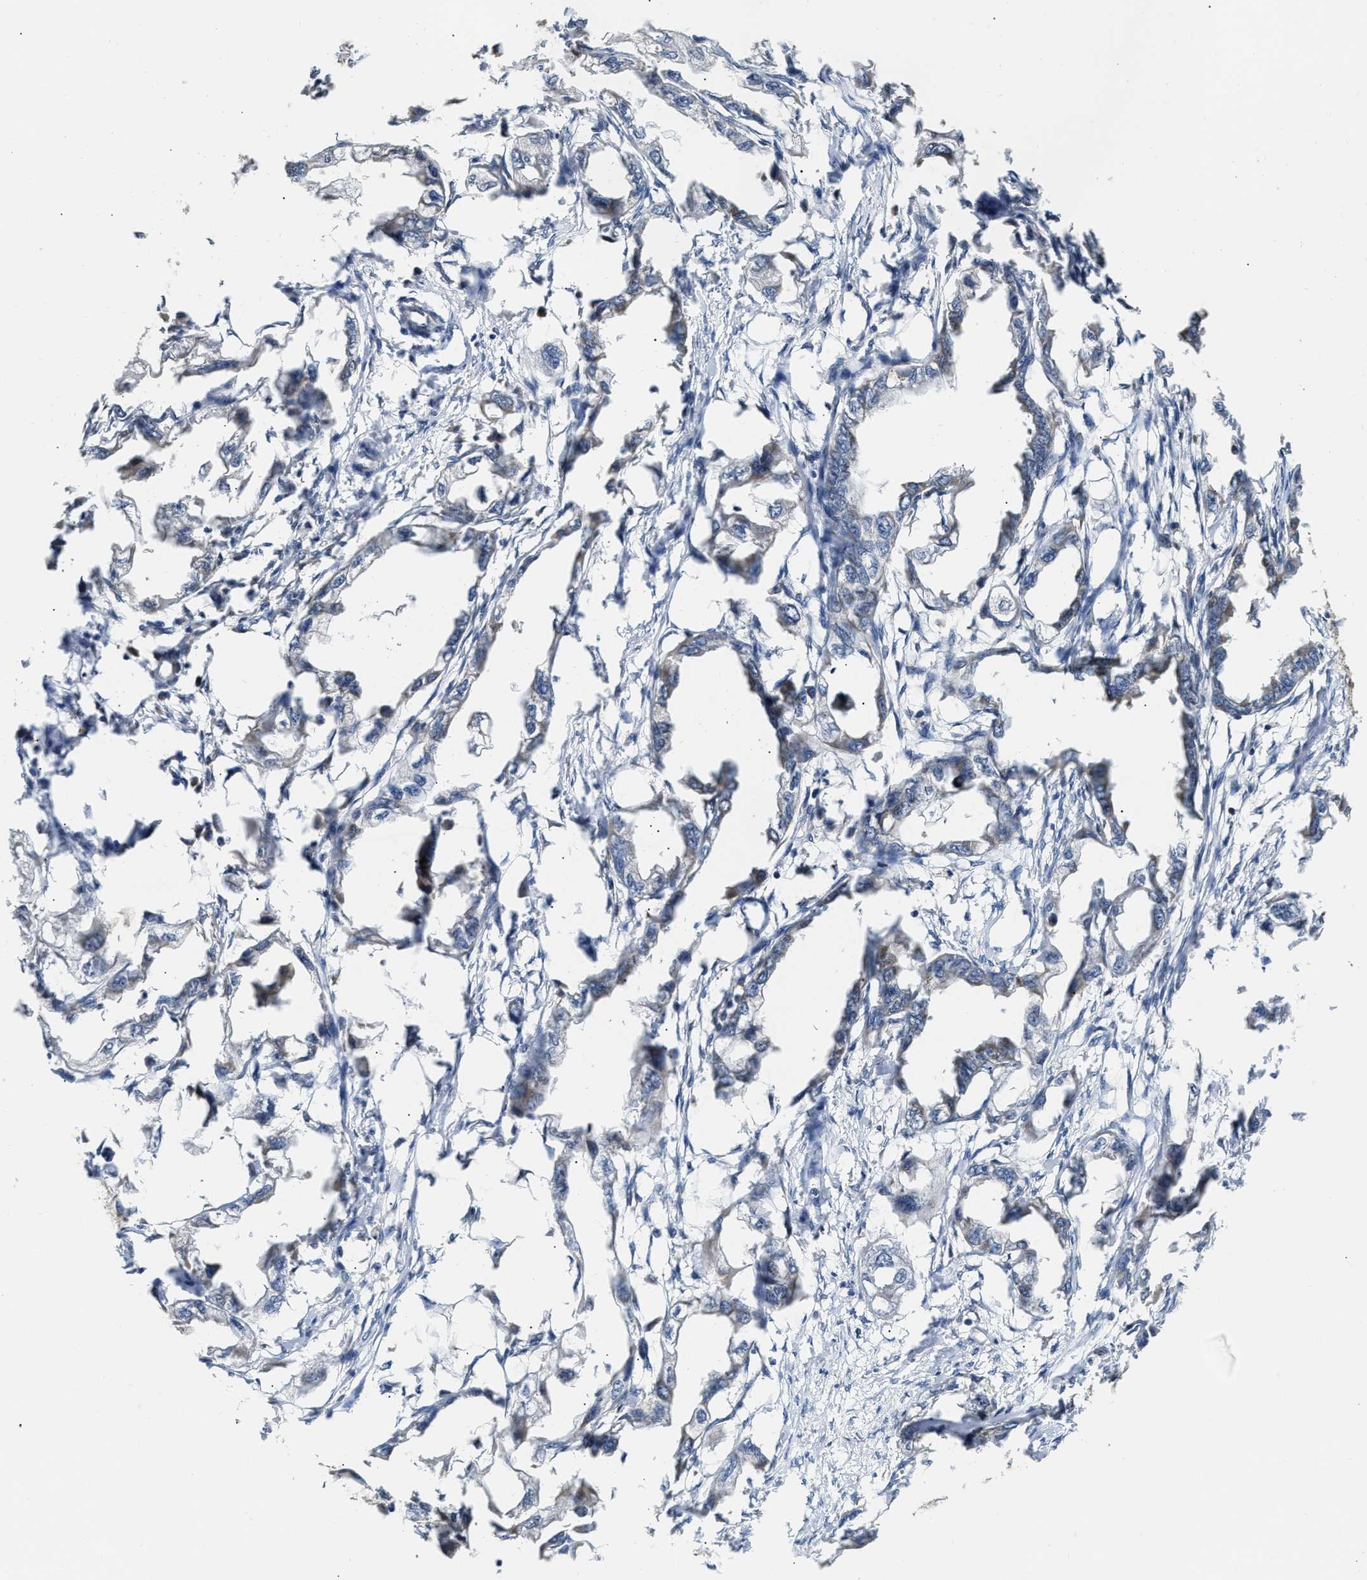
{"staining": {"intensity": "weak", "quantity": "<25%", "location": "cytoplasmic/membranous"}, "tissue": "endometrial cancer", "cell_type": "Tumor cells", "image_type": "cancer", "snomed": [{"axis": "morphology", "description": "Adenocarcinoma, NOS"}, {"axis": "topography", "description": "Endometrium"}], "caption": "Immunohistochemical staining of human endometrial cancer (adenocarcinoma) exhibits no significant positivity in tumor cells. The staining was performed using DAB to visualize the protein expression in brown, while the nuclei were stained in blue with hematoxylin (Magnification: 20x).", "gene": "DEPTOR", "patient": {"sex": "female", "age": 67}}